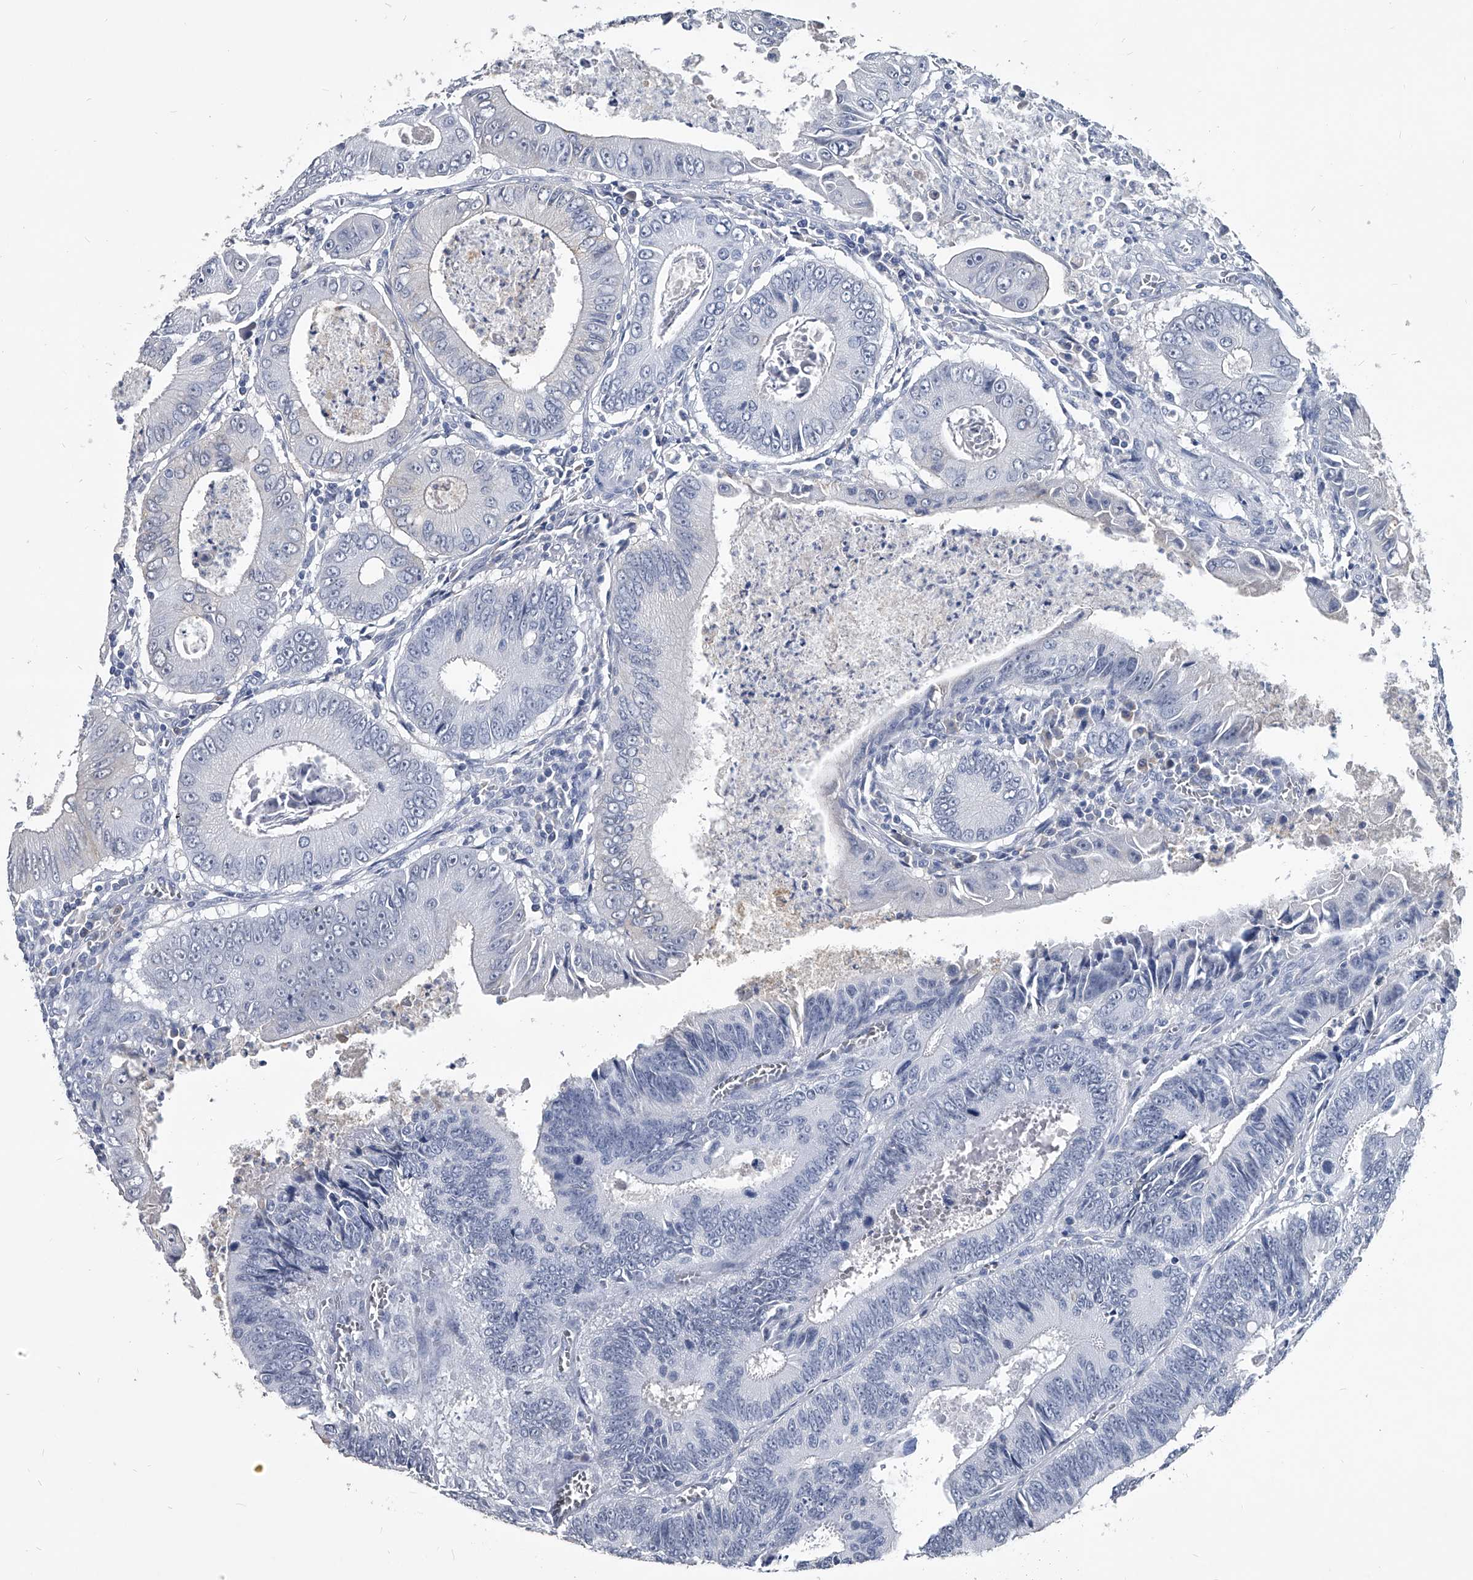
{"staining": {"intensity": "negative", "quantity": "none", "location": "none"}, "tissue": "colorectal cancer", "cell_type": "Tumor cells", "image_type": "cancer", "snomed": [{"axis": "morphology", "description": "Inflammation, NOS"}, {"axis": "morphology", "description": "Adenocarcinoma, NOS"}, {"axis": "topography", "description": "Colon"}], "caption": "Immunohistochemistry (IHC) micrograph of neoplastic tissue: colorectal cancer (adenocarcinoma) stained with DAB demonstrates no significant protein positivity in tumor cells.", "gene": "BCAS1", "patient": {"sex": "male", "age": 72}}